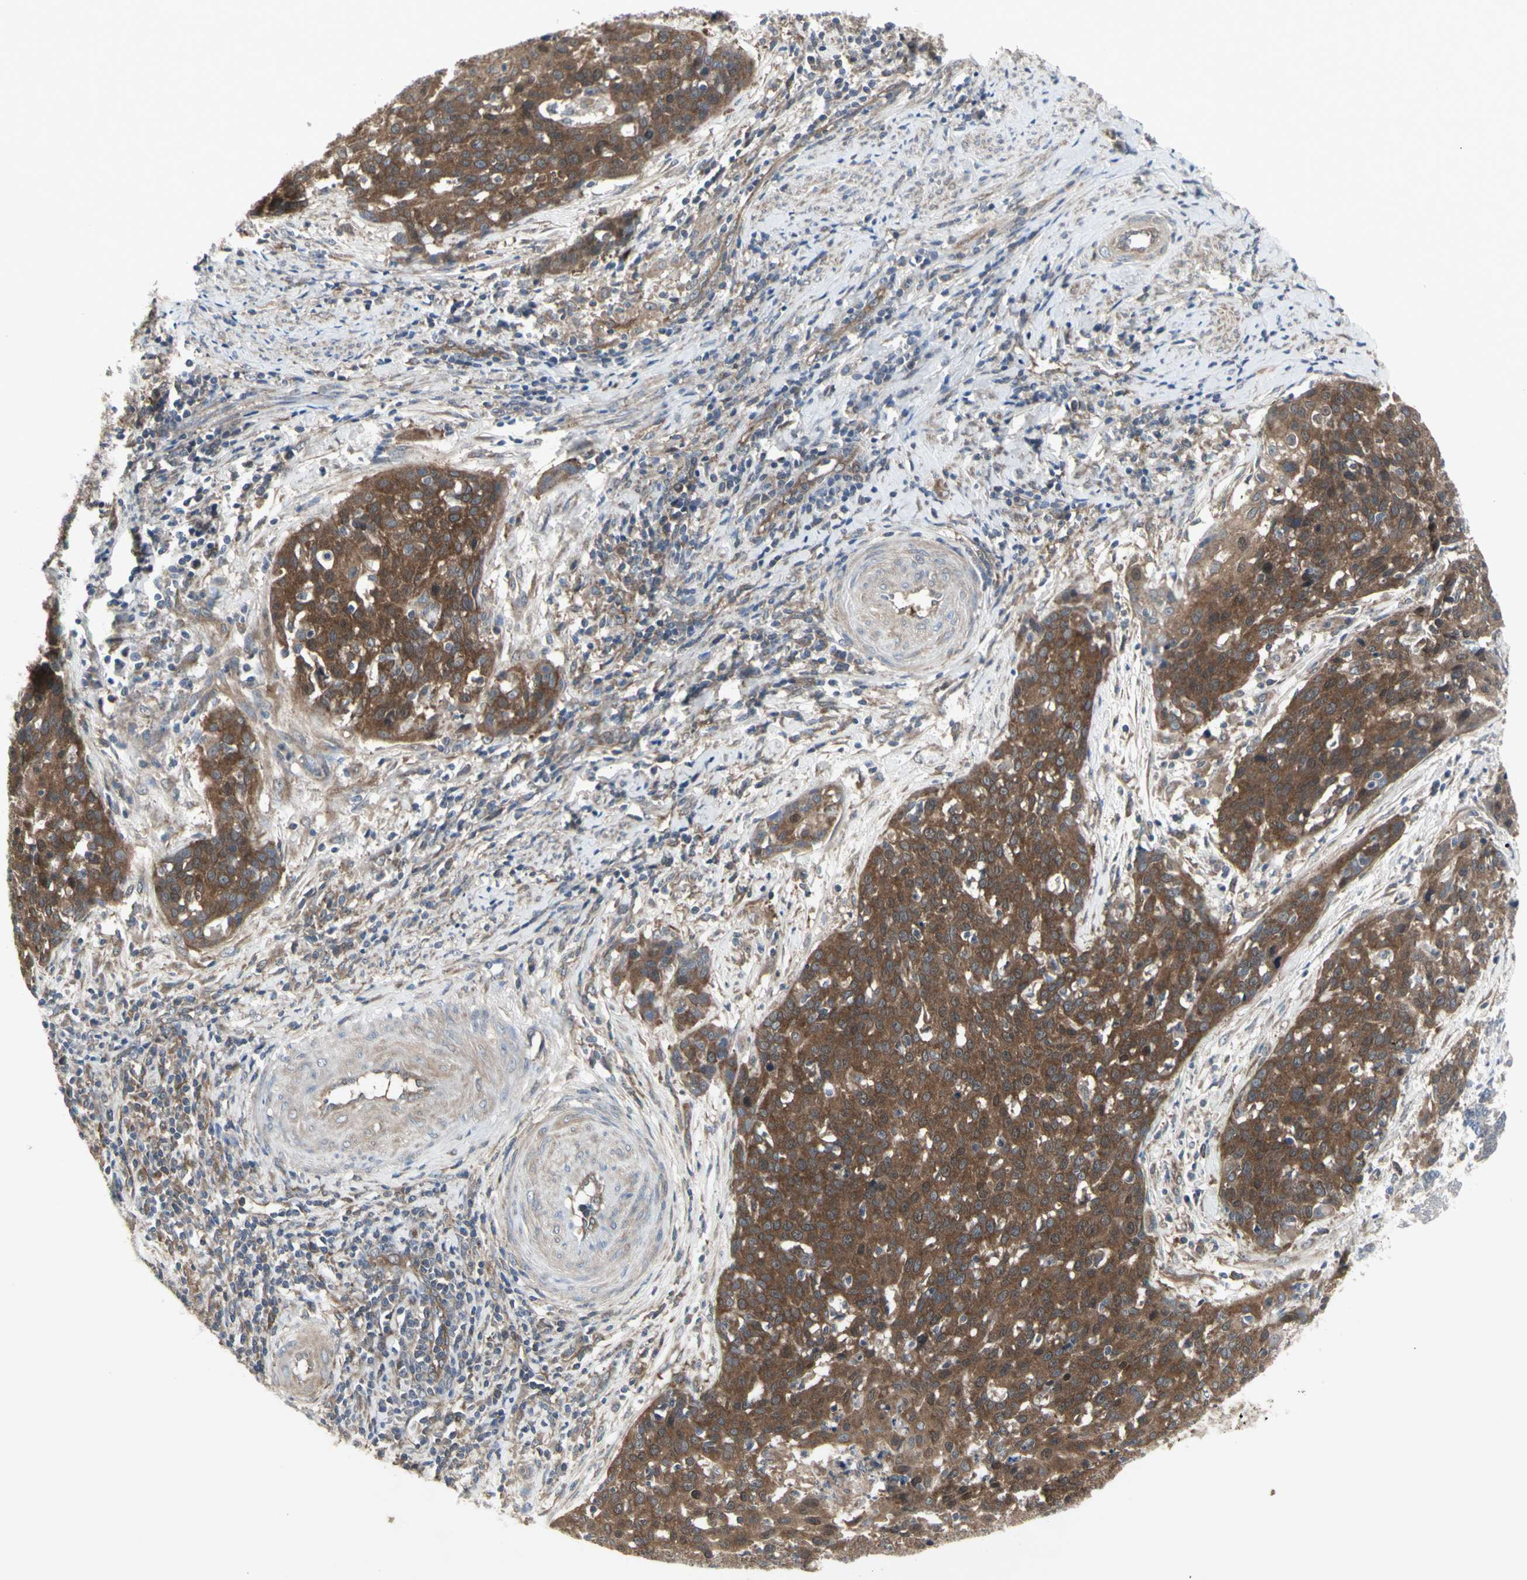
{"staining": {"intensity": "strong", "quantity": ">75%", "location": "cytoplasmic/membranous"}, "tissue": "cervical cancer", "cell_type": "Tumor cells", "image_type": "cancer", "snomed": [{"axis": "morphology", "description": "Squamous cell carcinoma, NOS"}, {"axis": "topography", "description": "Cervix"}], "caption": "Strong cytoplasmic/membranous positivity is present in about >75% of tumor cells in squamous cell carcinoma (cervical).", "gene": "CHURC1-FNTB", "patient": {"sex": "female", "age": 38}}